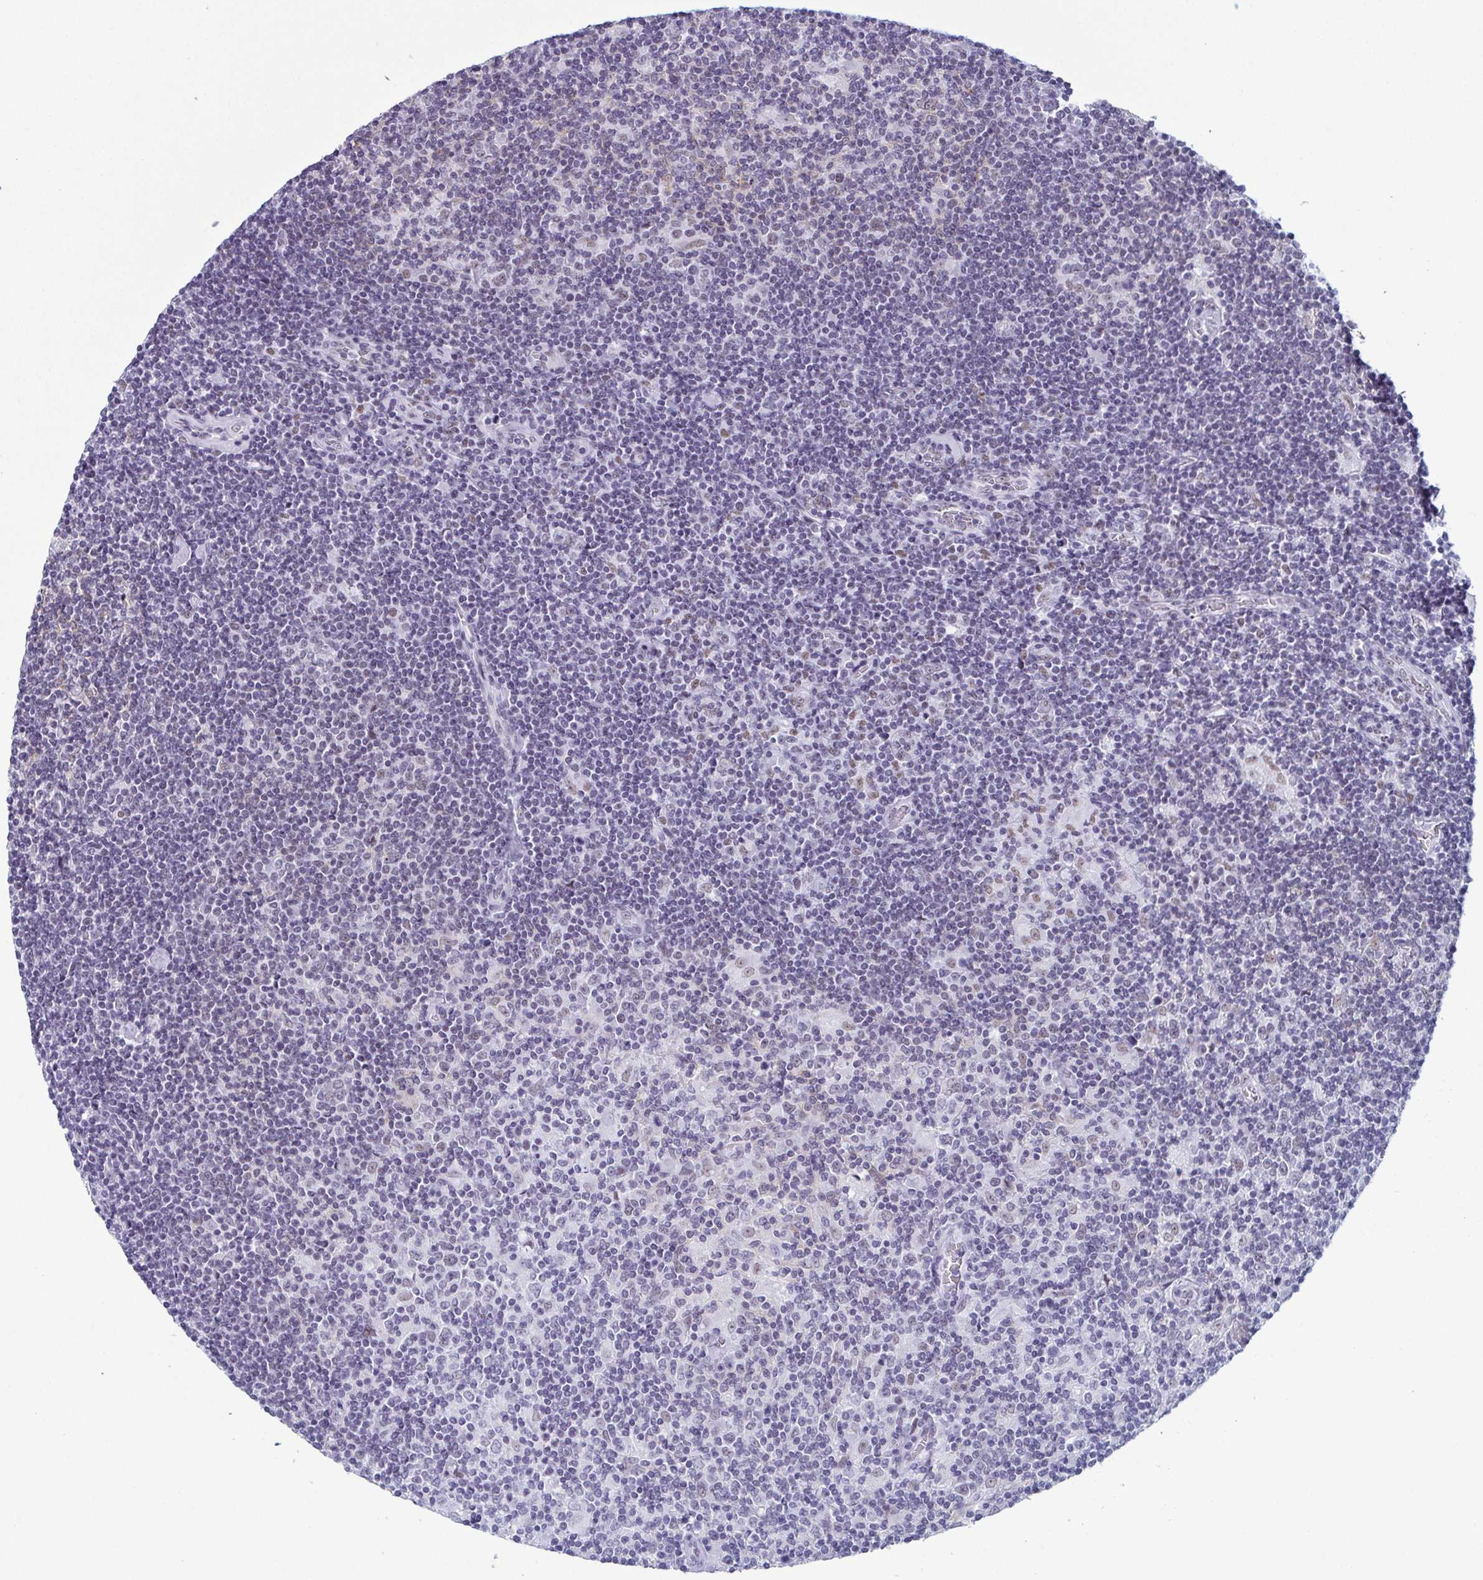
{"staining": {"intensity": "negative", "quantity": "none", "location": "none"}, "tissue": "lymphoma", "cell_type": "Tumor cells", "image_type": "cancer", "snomed": [{"axis": "morphology", "description": "Hodgkin's disease, NOS"}, {"axis": "topography", "description": "Lymph node"}], "caption": "An IHC photomicrograph of Hodgkin's disease is shown. There is no staining in tumor cells of Hodgkin's disease.", "gene": "RBM7", "patient": {"sex": "male", "age": 40}}